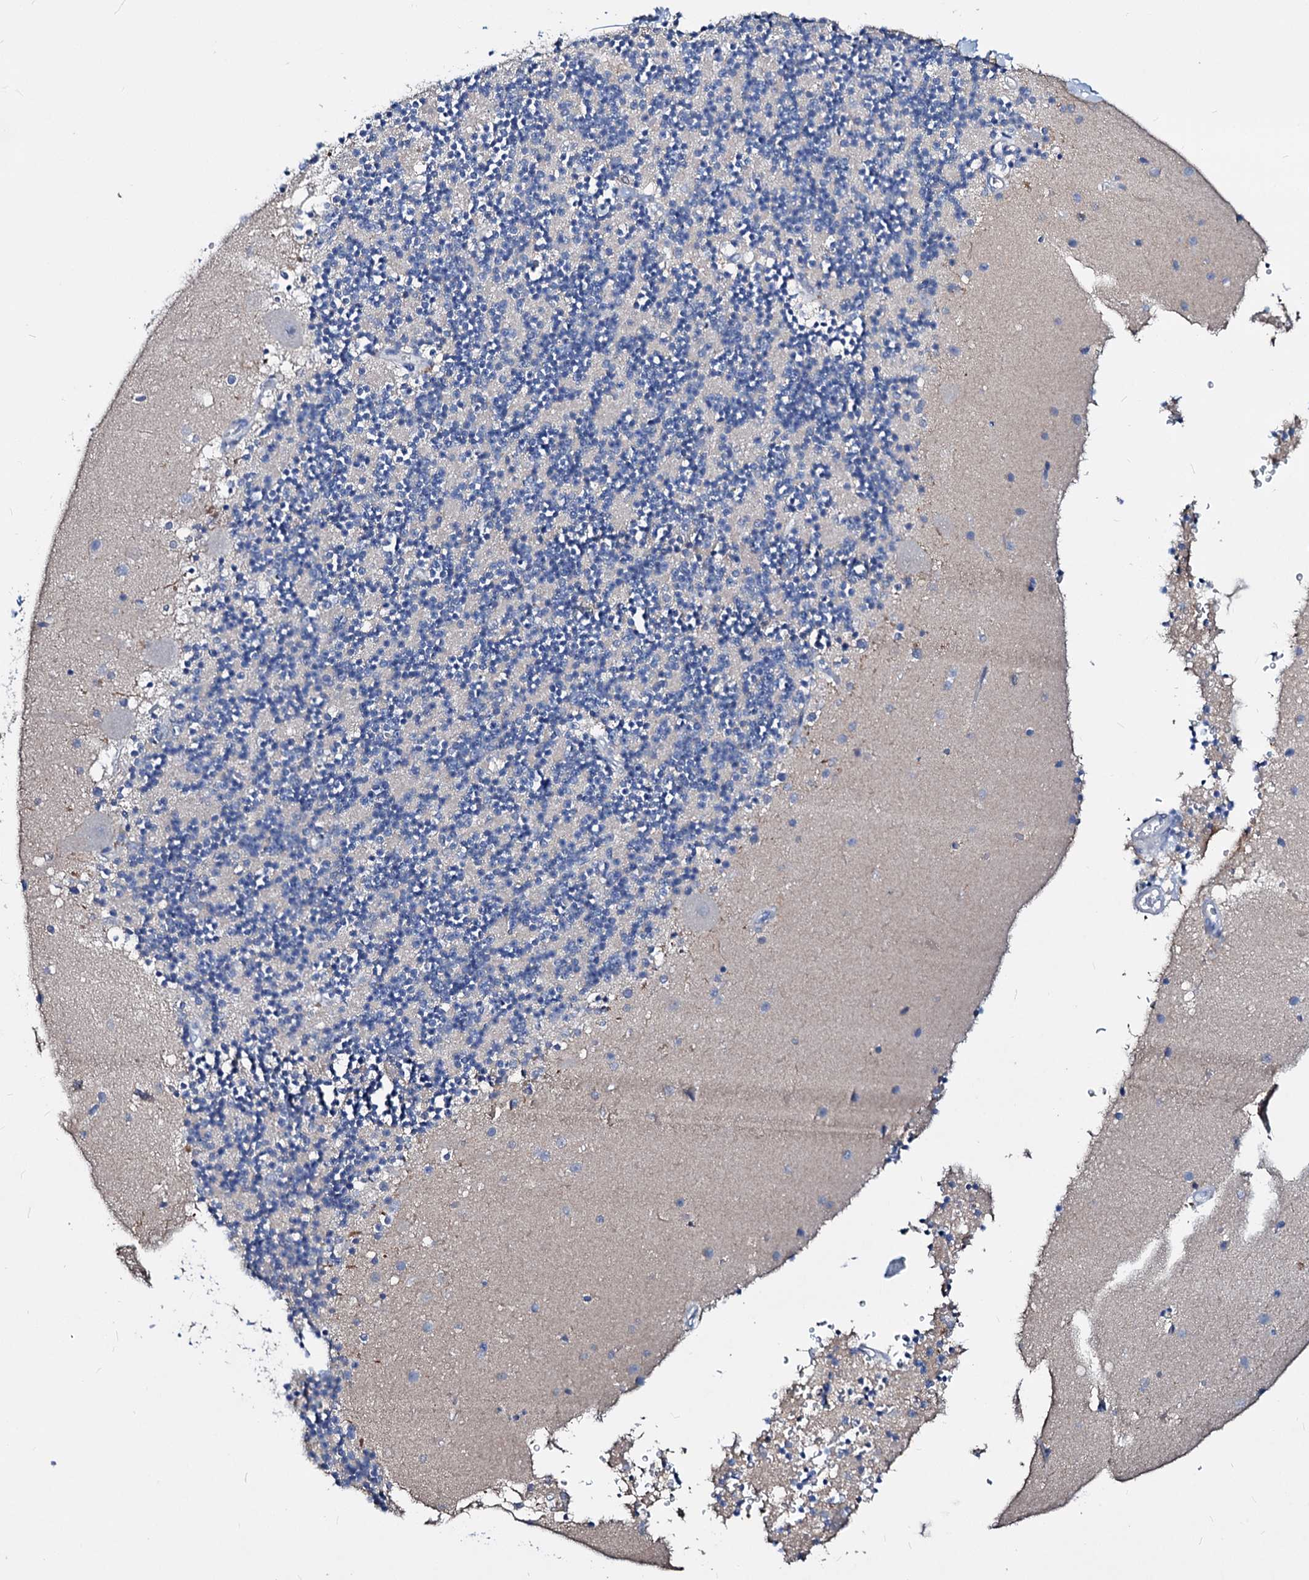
{"staining": {"intensity": "negative", "quantity": "none", "location": "none"}, "tissue": "cerebellum", "cell_type": "Cells in granular layer", "image_type": "normal", "snomed": [{"axis": "morphology", "description": "Normal tissue, NOS"}, {"axis": "topography", "description": "Cerebellum"}], "caption": "The histopathology image displays no staining of cells in granular layer in normal cerebellum.", "gene": "ACY3", "patient": {"sex": "male", "age": 54}}